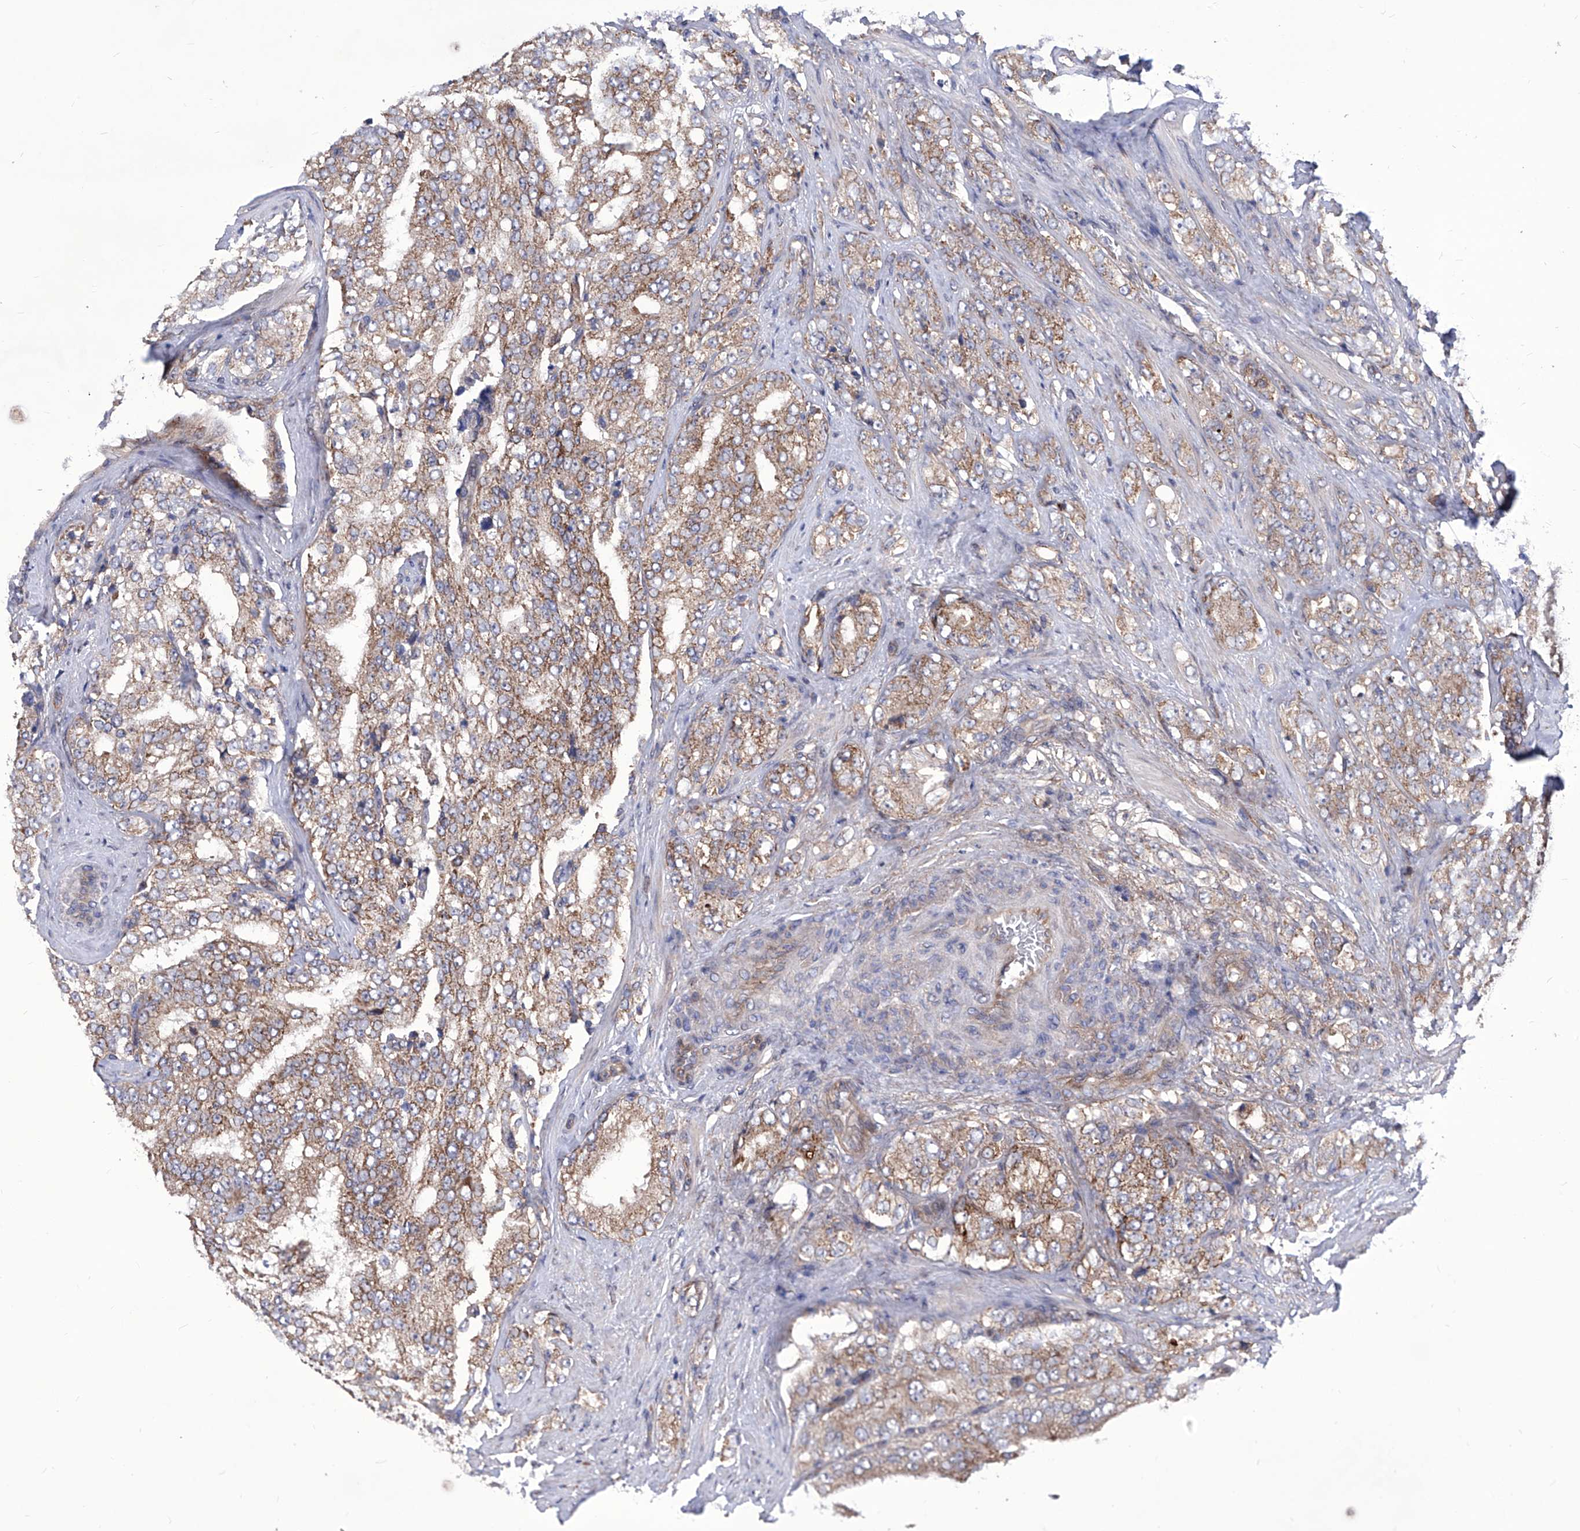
{"staining": {"intensity": "moderate", "quantity": "25%-75%", "location": "cytoplasmic/membranous"}, "tissue": "prostate cancer", "cell_type": "Tumor cells", "image_type": "cancer", "snomed": [{"axis": "morphology", "description": "Adenocarcinoma, High grade"}, {"axis": "topography", "description": "Prostate"}], "caption": "IHC staining of prostate cancer (adenocarcinoma (high-grade)), which demonstrates medium levels of moderate cytoplasmic/membranous staining in approximately 25%-75% of tumor cells indicating moderate cytoplasmic/membranous protein expression. The staining was performed using DAB (brown) for protein detection and nuclei were counterstained in hematoxylin (blue).", "gene": "KTI12", "patient": {"sex": "male", "age": 58}}